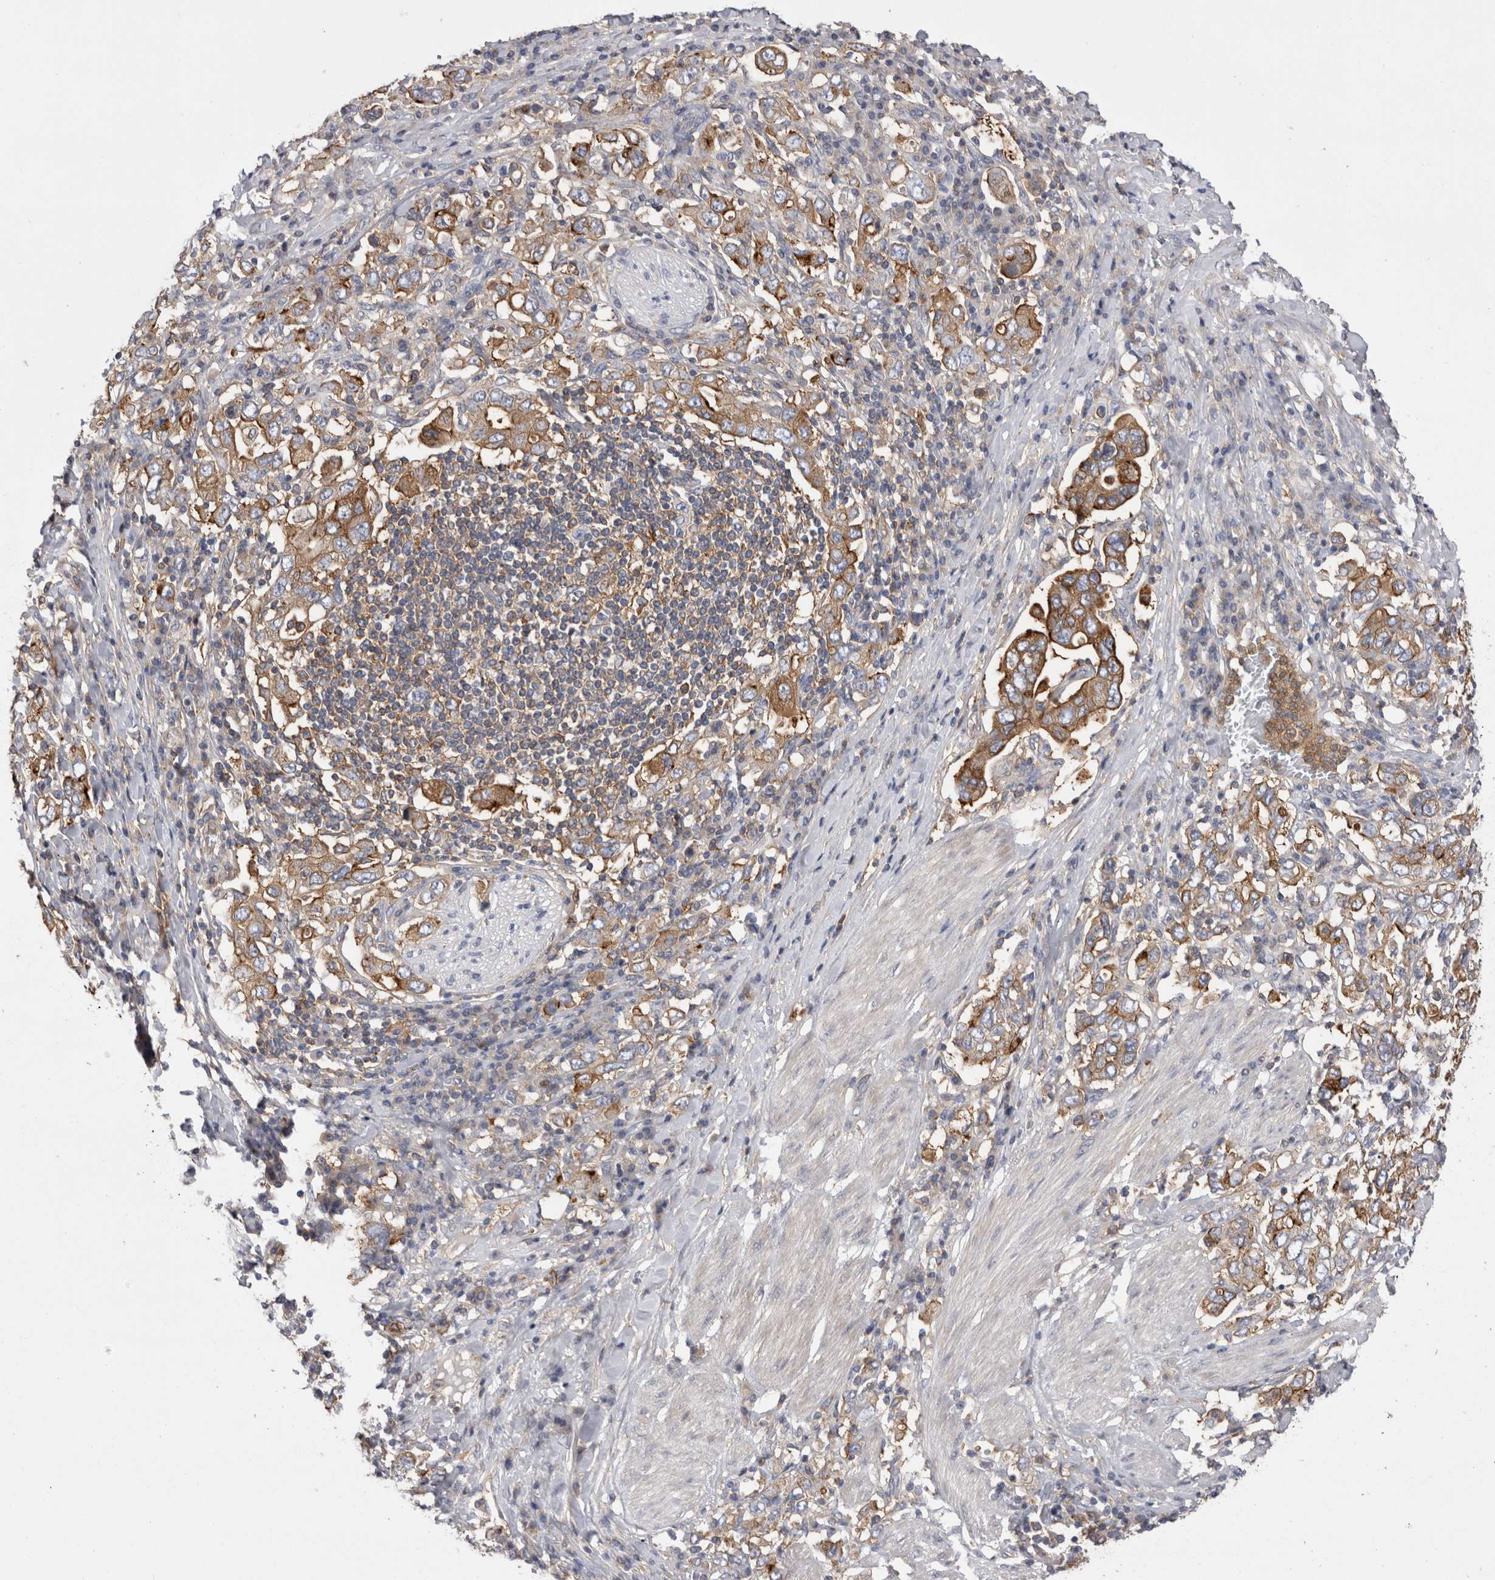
{"staining": {"intensity": "strong", "quantity": ">75%", "location": "cytoplasmic/membranous"}, "tissue": "stomach cancer", "cell_type": "Tumor cells", "image_type": "cancer", "snomed": [{"axis": "morphology", "description": "Adenocarcinoma, NOS"}, {"axis": "topography", "description": "Stomach, upper"}], "caption": "Immunohistochemical staining of stomach cancer (adenocarcinoma) reveals strong cytoplasmic/membranous protein positivity in about >75% of tumor cells. (Brightfield microscopy of DAB IHC at high magnification).", "gene": "RAB11FIP1", "patient": {"sex": "male", "age": 62}}